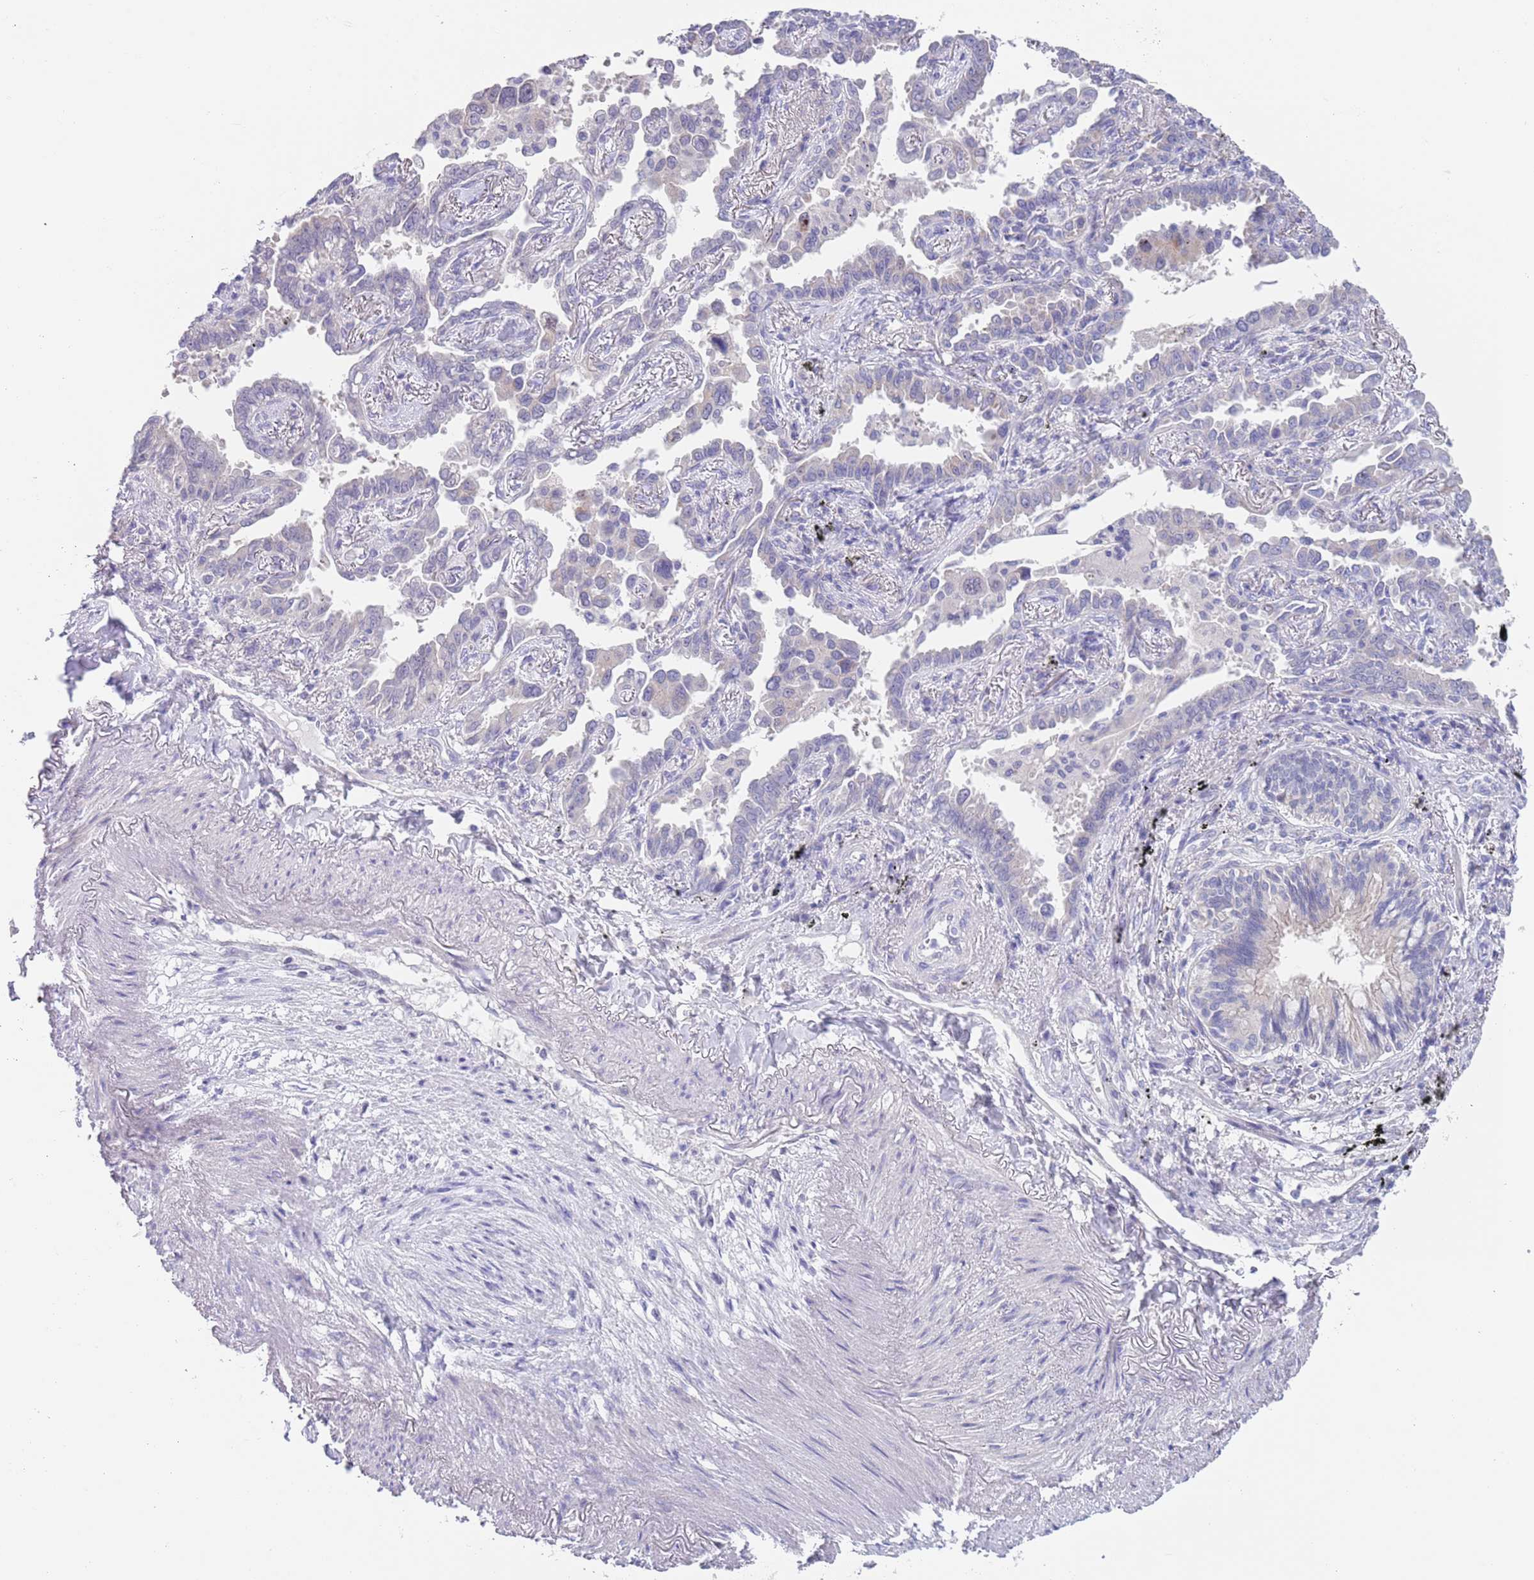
{"staining": {"intensity": "negative", "quantity": "none", "location": "none"}, "tissue": "lung cancer", "cell_type": "Tumor cells", "image_type": "cancer", "snomed": [{"axis": "morphology", "description": "Adenocarcinoma, NOS"}, {"axis": "topography", "description": "Lung"}], "caption": "Tumor cells are negative for brown protein staining in lung cancer (adenocarcinoma).", "gene": "SPIRE2", "patient": {"sex": "male", "age": 67}}